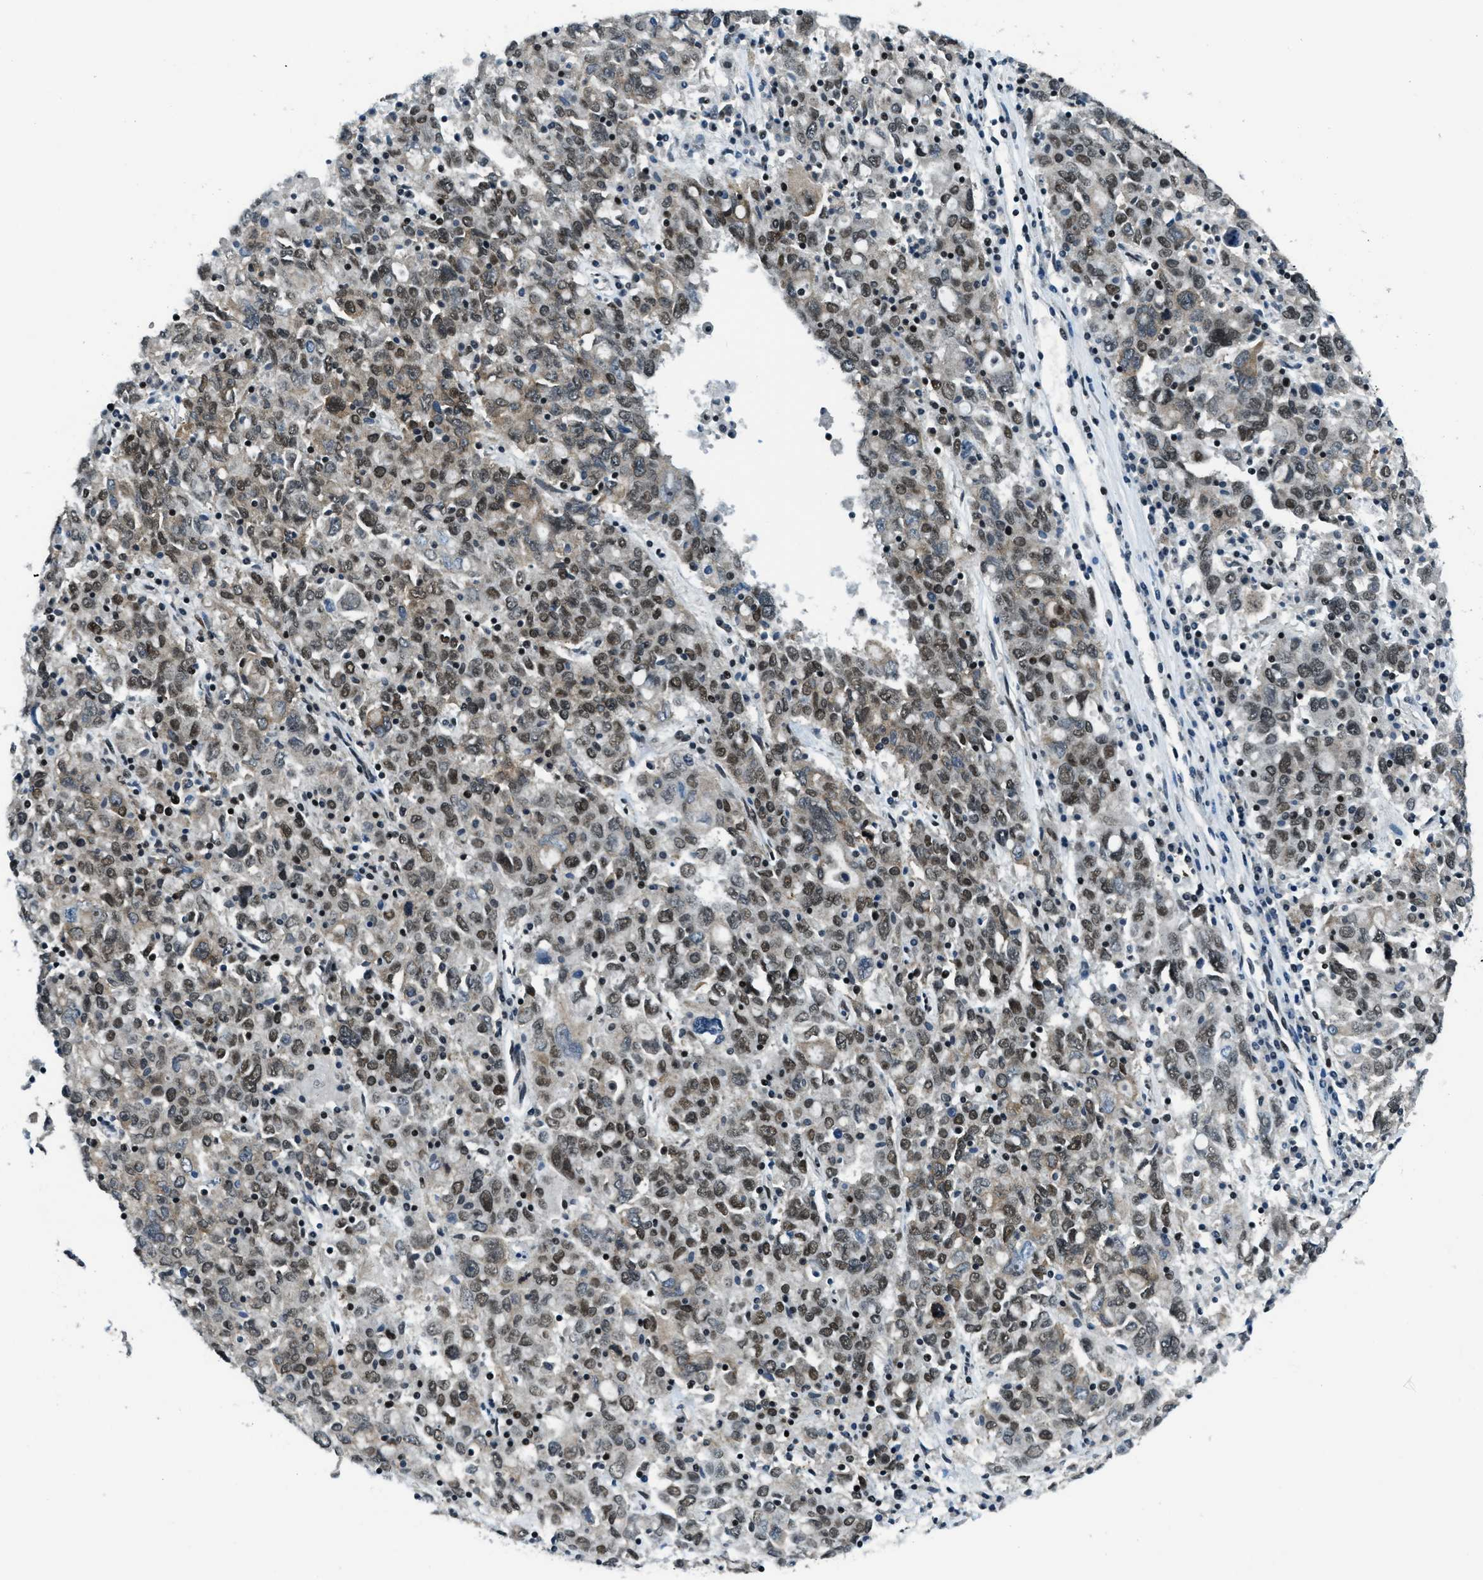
{"staining": {"intensity": "moderate", "quantity": ">75%", "location": "nuclear"}, "tissue": "ovarian cancer", "cell_type": "Tumor cells", "image_type": "cancer", "snomed": [{"axis": "morphology", "description": "Carcinoma, endometroid"}, {"axis": "topography", "description": "Ovary"}], "caption": "Immunohistochemistry (IHC) image of neoplastic tissue: endometroid carcinoma (ovarian) stained using IHC reveals medium levels of moderate protein expression localized specifically in the nuclear of tumor cells, appearing as a nuclear brown color.", "gene": "KLF6", "patient": {"sex": "female", "age": 62}}